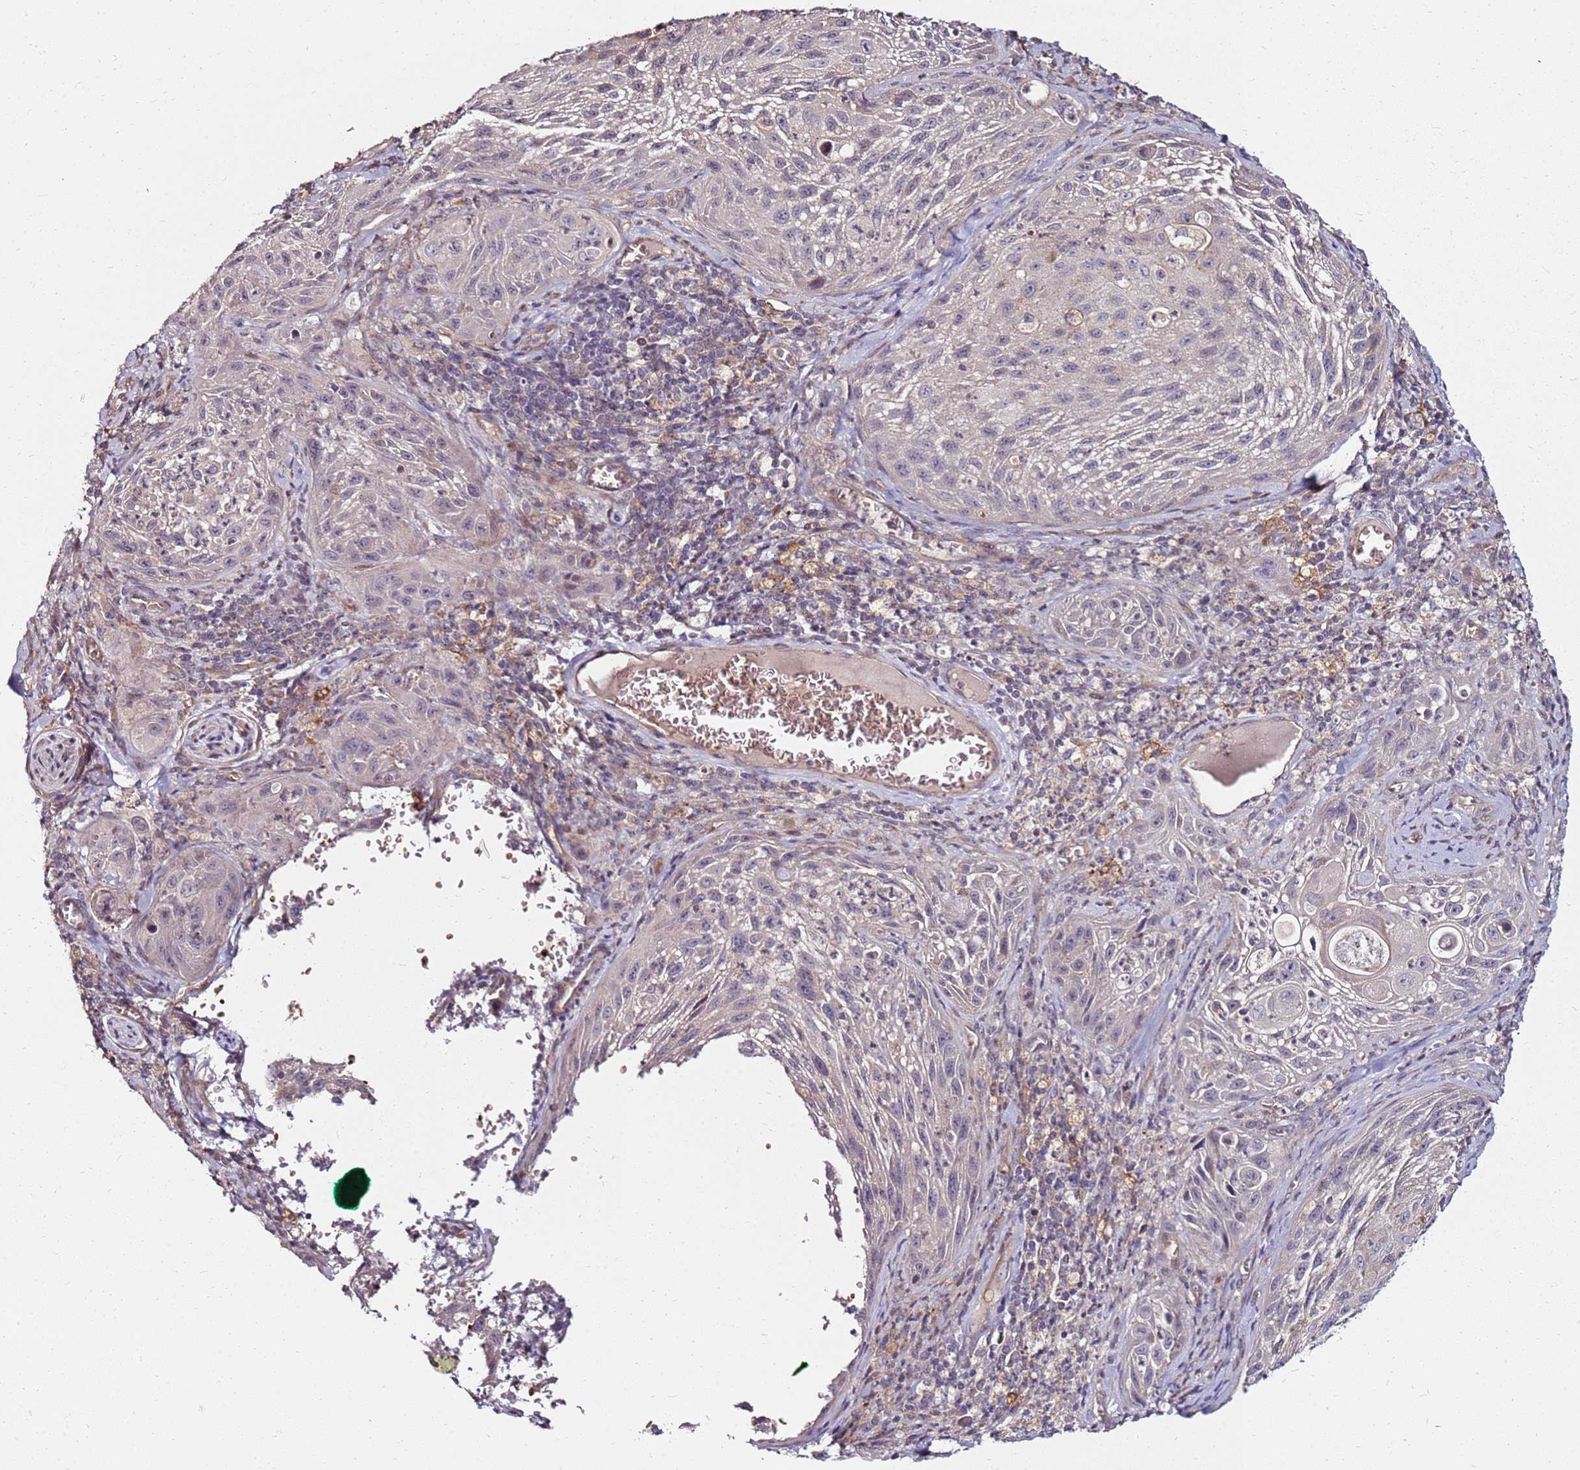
{"staining": {"intensity": "negative", "quantity": "none", "location": "none"}, "tissue": "cervical cancer", "cell_type": "Tumor cells", "image_type": "cancer", "snomed": [{"axis": "morphology", "description": "Squamous cell carcinoma, NOS"}, {"axis": "topography", "description": "Cervix"}], "caption": "IHC of human cervical cancer reveals no positivity in tumor cells.", "gene": "RNF11", "patient": {"sex": "female", "age": 42}}